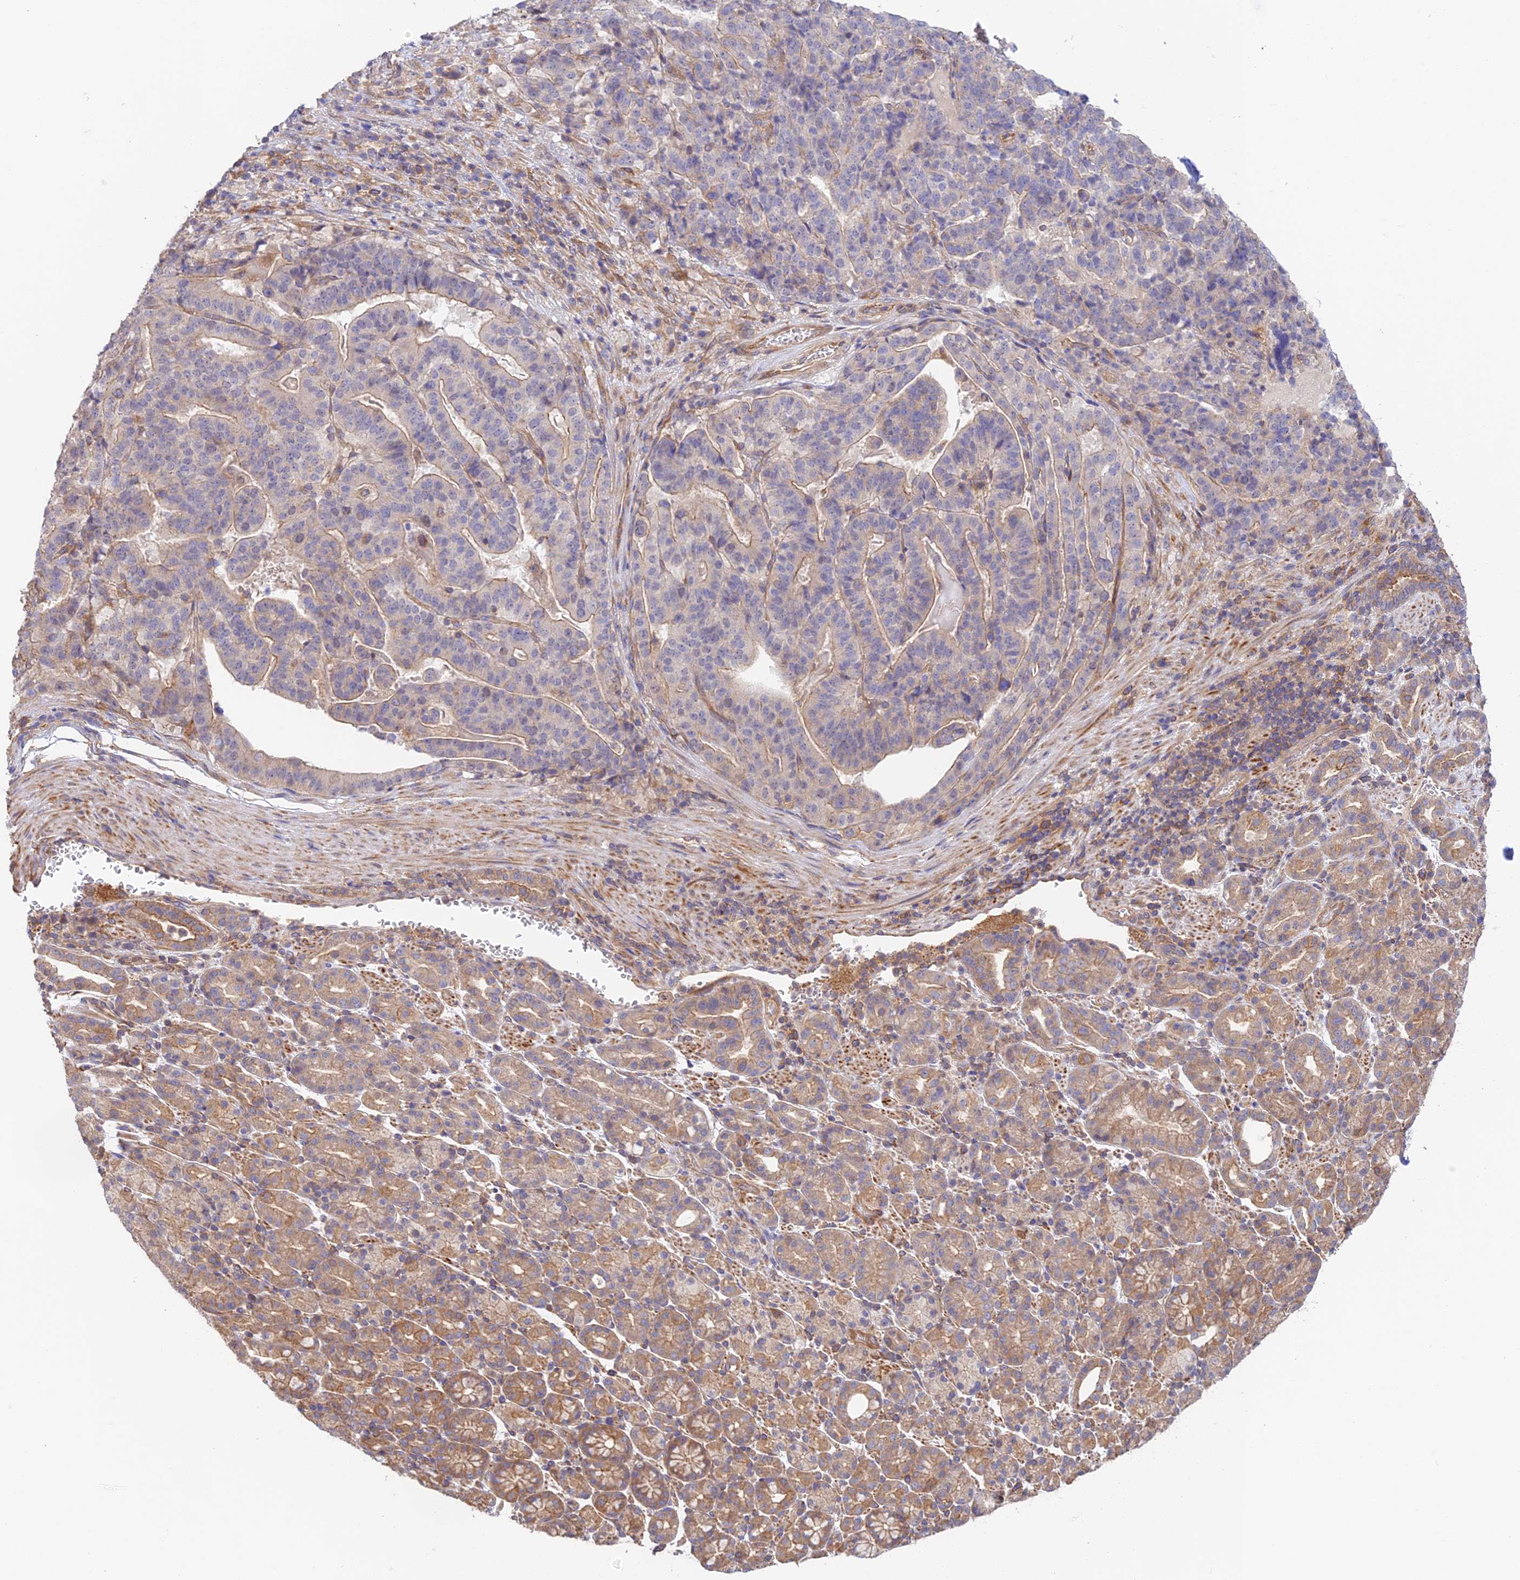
{"staining": {"intensity": "negative", "quantity": "none", "location": "none"}, "tissue": "stomach cancer", "cell_type": "Tumor cells", "image_type": "cancer", "snomed": [{"axis": "morphology", "description": "Adenocarcinoma, NOS"}, {"axis": "topography", "description": "Stomach"}], "caption": "Immunohistochemistry (IHC) of human stomach cancer (adenocarcinoma) demonstrates no staining in tumor cells.", "gene": "MYO9A", "patient": {"sex": "male", "age": 48}}